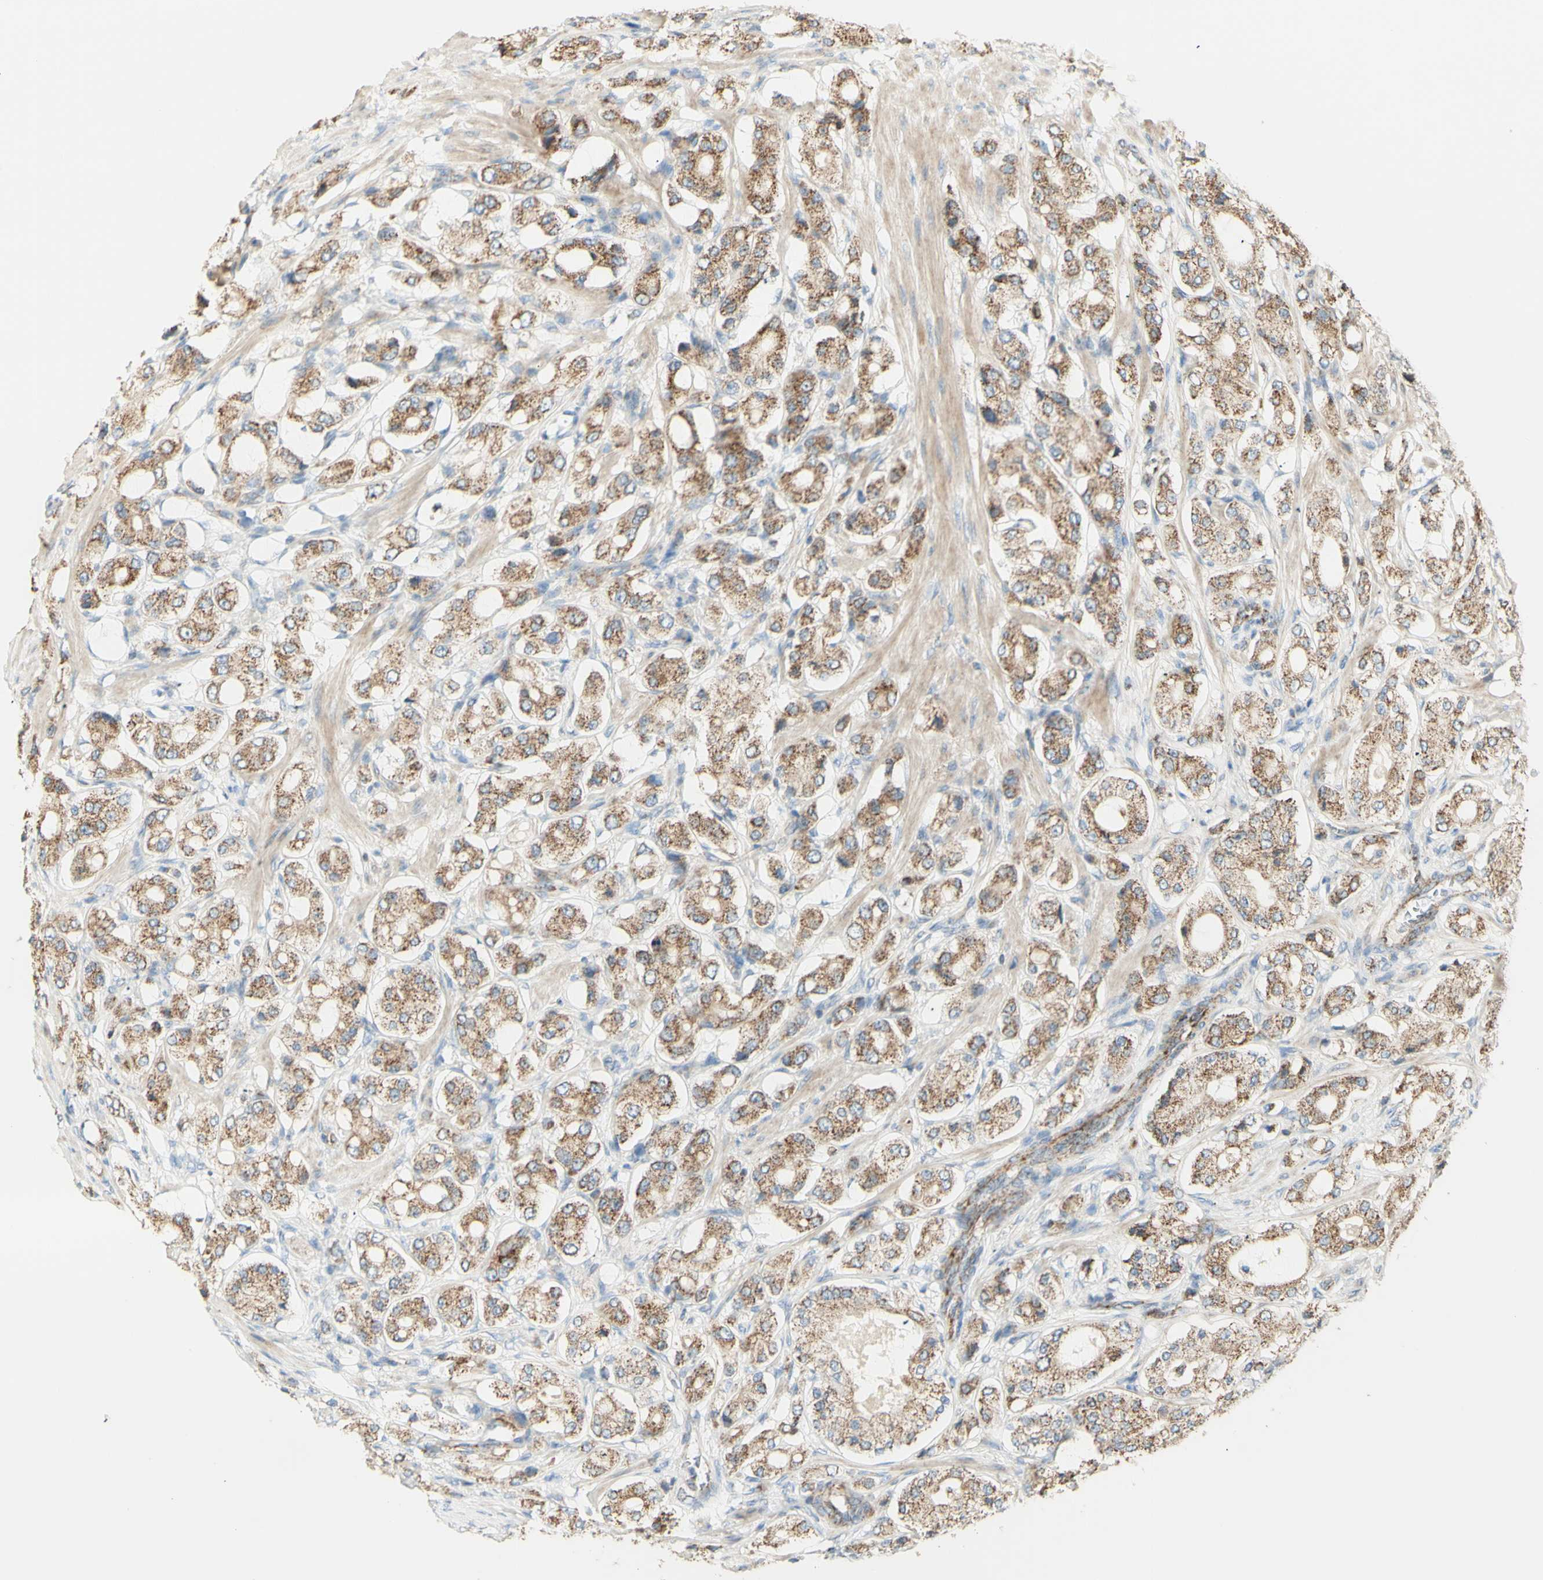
{"staining": {"intensity": "moderate", "quantity": ">75%", "location": "cytoplasmic/membranous"}, "tissue": "prostate cancer", "cell_type": "Tumor cells", "image_type": "cancer", "snomed": [{"axis": "morphology", "description": "Adenocarcinoma, High grade"}, {"axis": "topography", "description": "Prostate"}], "caption": "About >75% of tumor cells in human prostate cancer exhibit moderate cytoplasmic/membranous protein expression as visualized by brown immunohistochemical staining.", "gene": "LETM1", "patient": {"sex": "male", "age": 65}}